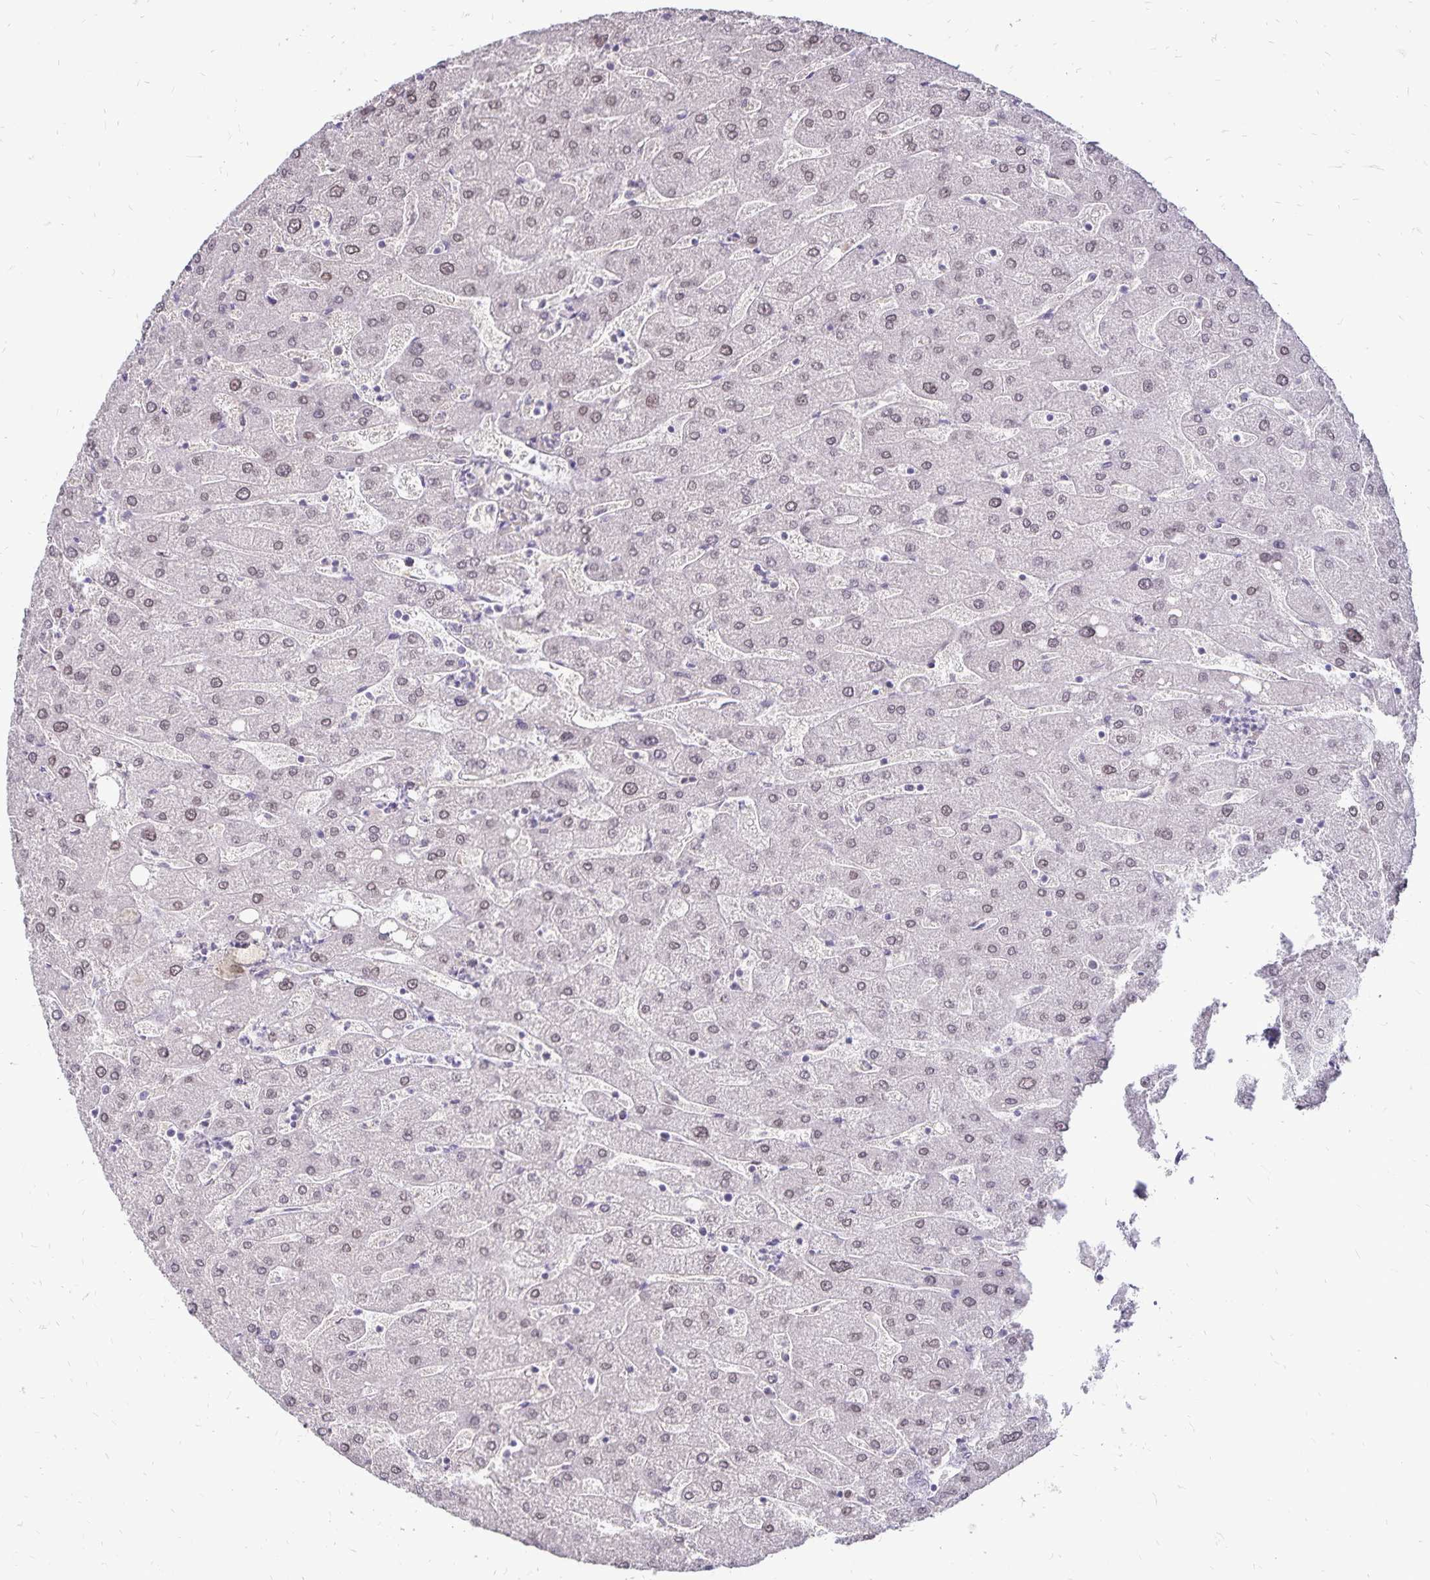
{"staining": {"intensity": "negative", "quantity": "none", "location": "none"}, "tissue": "liver", "cell_type": "Cholangiocytes", "image_type": "normal", "snomed": [{"axis": "morphology", "description": "Normal tissue, NOS"}, {"axis": "topography", "description": "Liver"}], "caption": "Immunohistochemistry (IHC) image of benign liver: liver stained with DAB (3,3'-diaminobenzidine) exhibits no significant protein staining in cholangiocytes. (Brightfield microscopy of DAB immunohistochemistry at high magnification).", "gene": "POLB", "patient": {"sex": "male", "age": 67}}